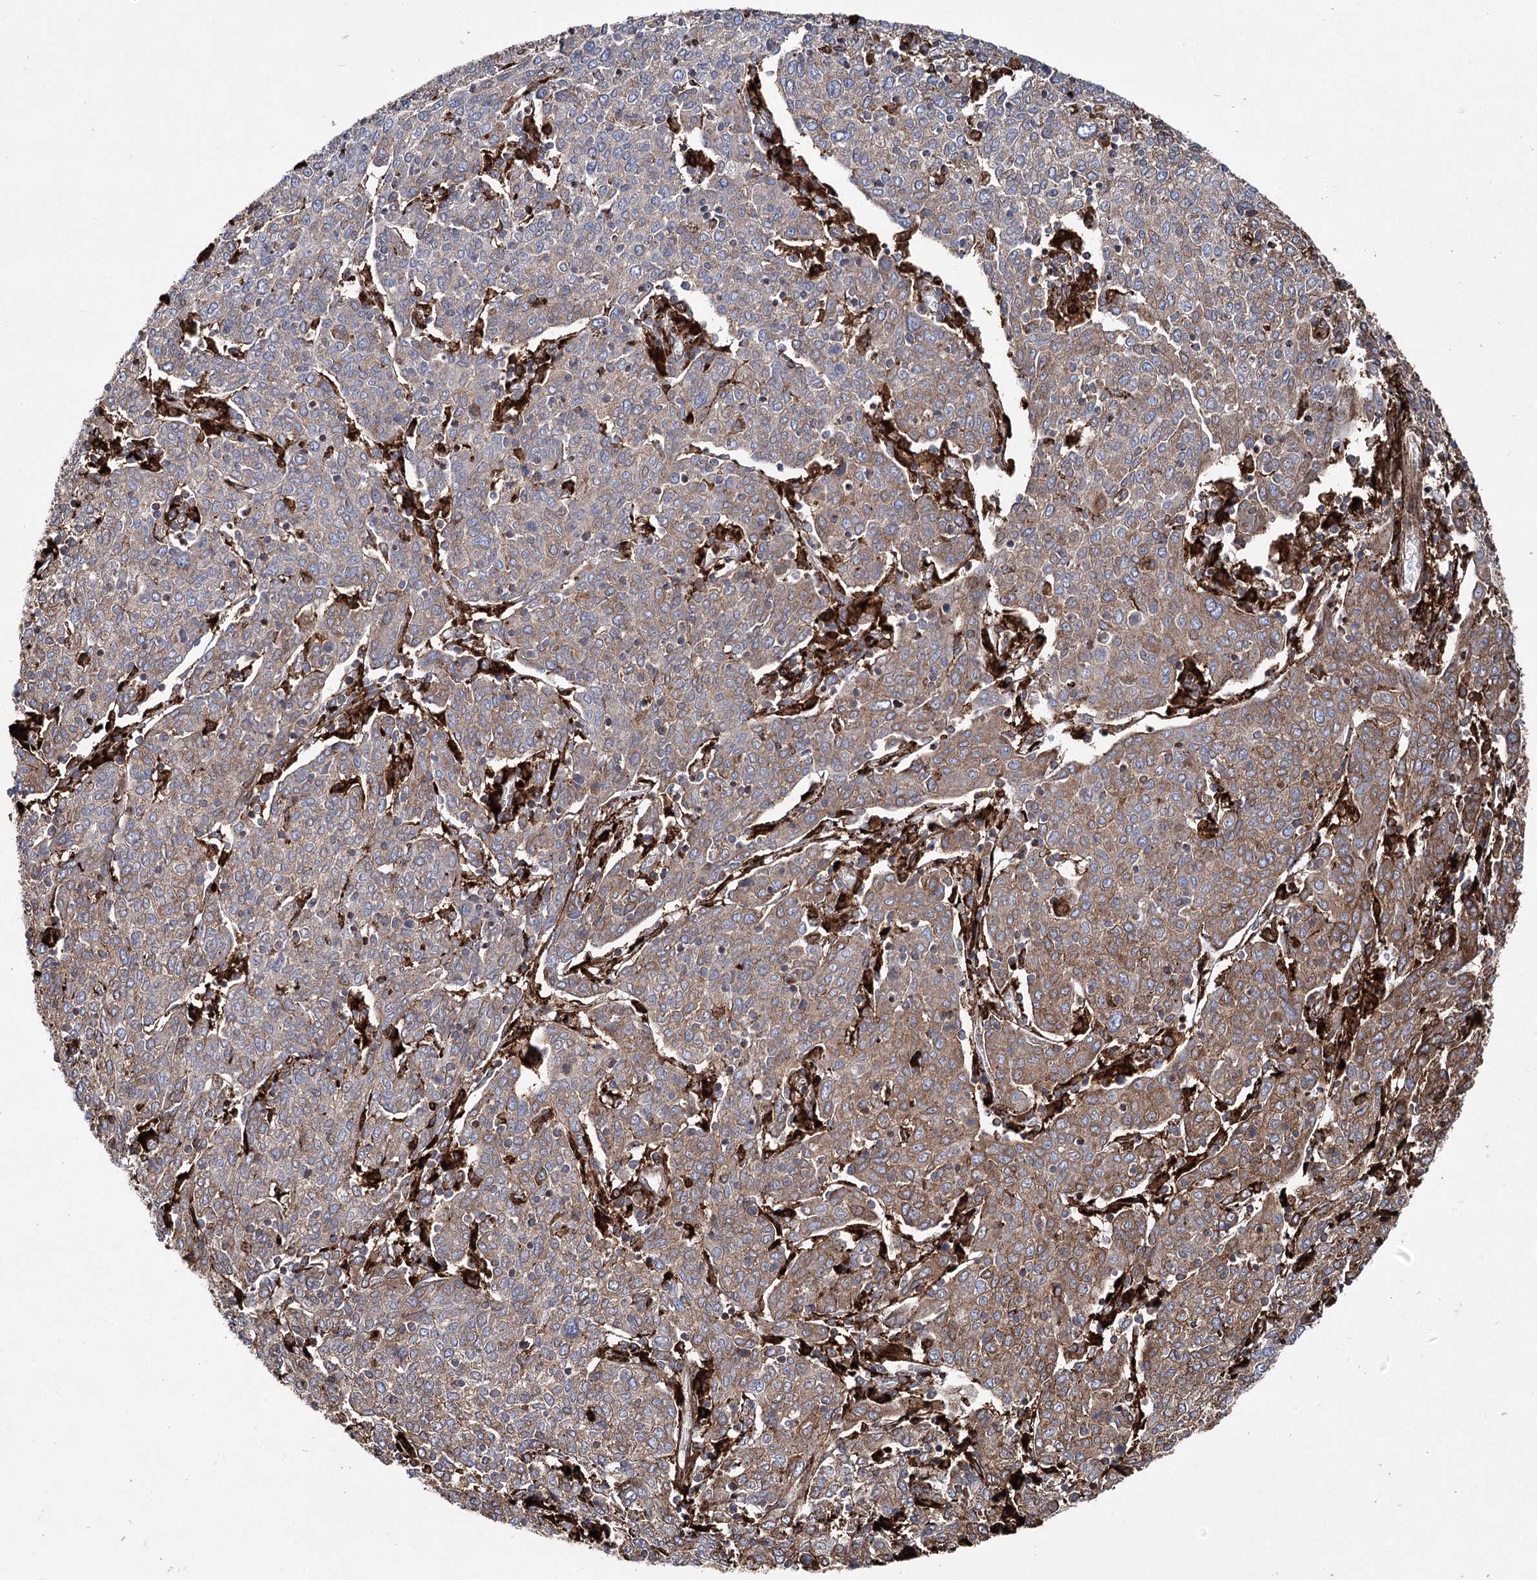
{"staining": {"intensity": "moderate", "quantity": ">75%", "location": "cytoplasmic/membranous"}, "tissue": "cervical cancer", "cell_type": "Tumor cells", "image_type": "cancer", "snomed": [{"axis": "morphology", "description": "Squamous cell carcinoma, NOS"}, {"axis": "topography", "description": "Cervix"}], "caption": "About >75% of tumor cells in squamous cell carcinoma (cervical) exhibit moderate cytoplasmic/membranous protein positivity as visualized by brown immunohistochemical staining.", "gene": "DCUN1D4", "patient": {"sex": "female", "age": 67}}